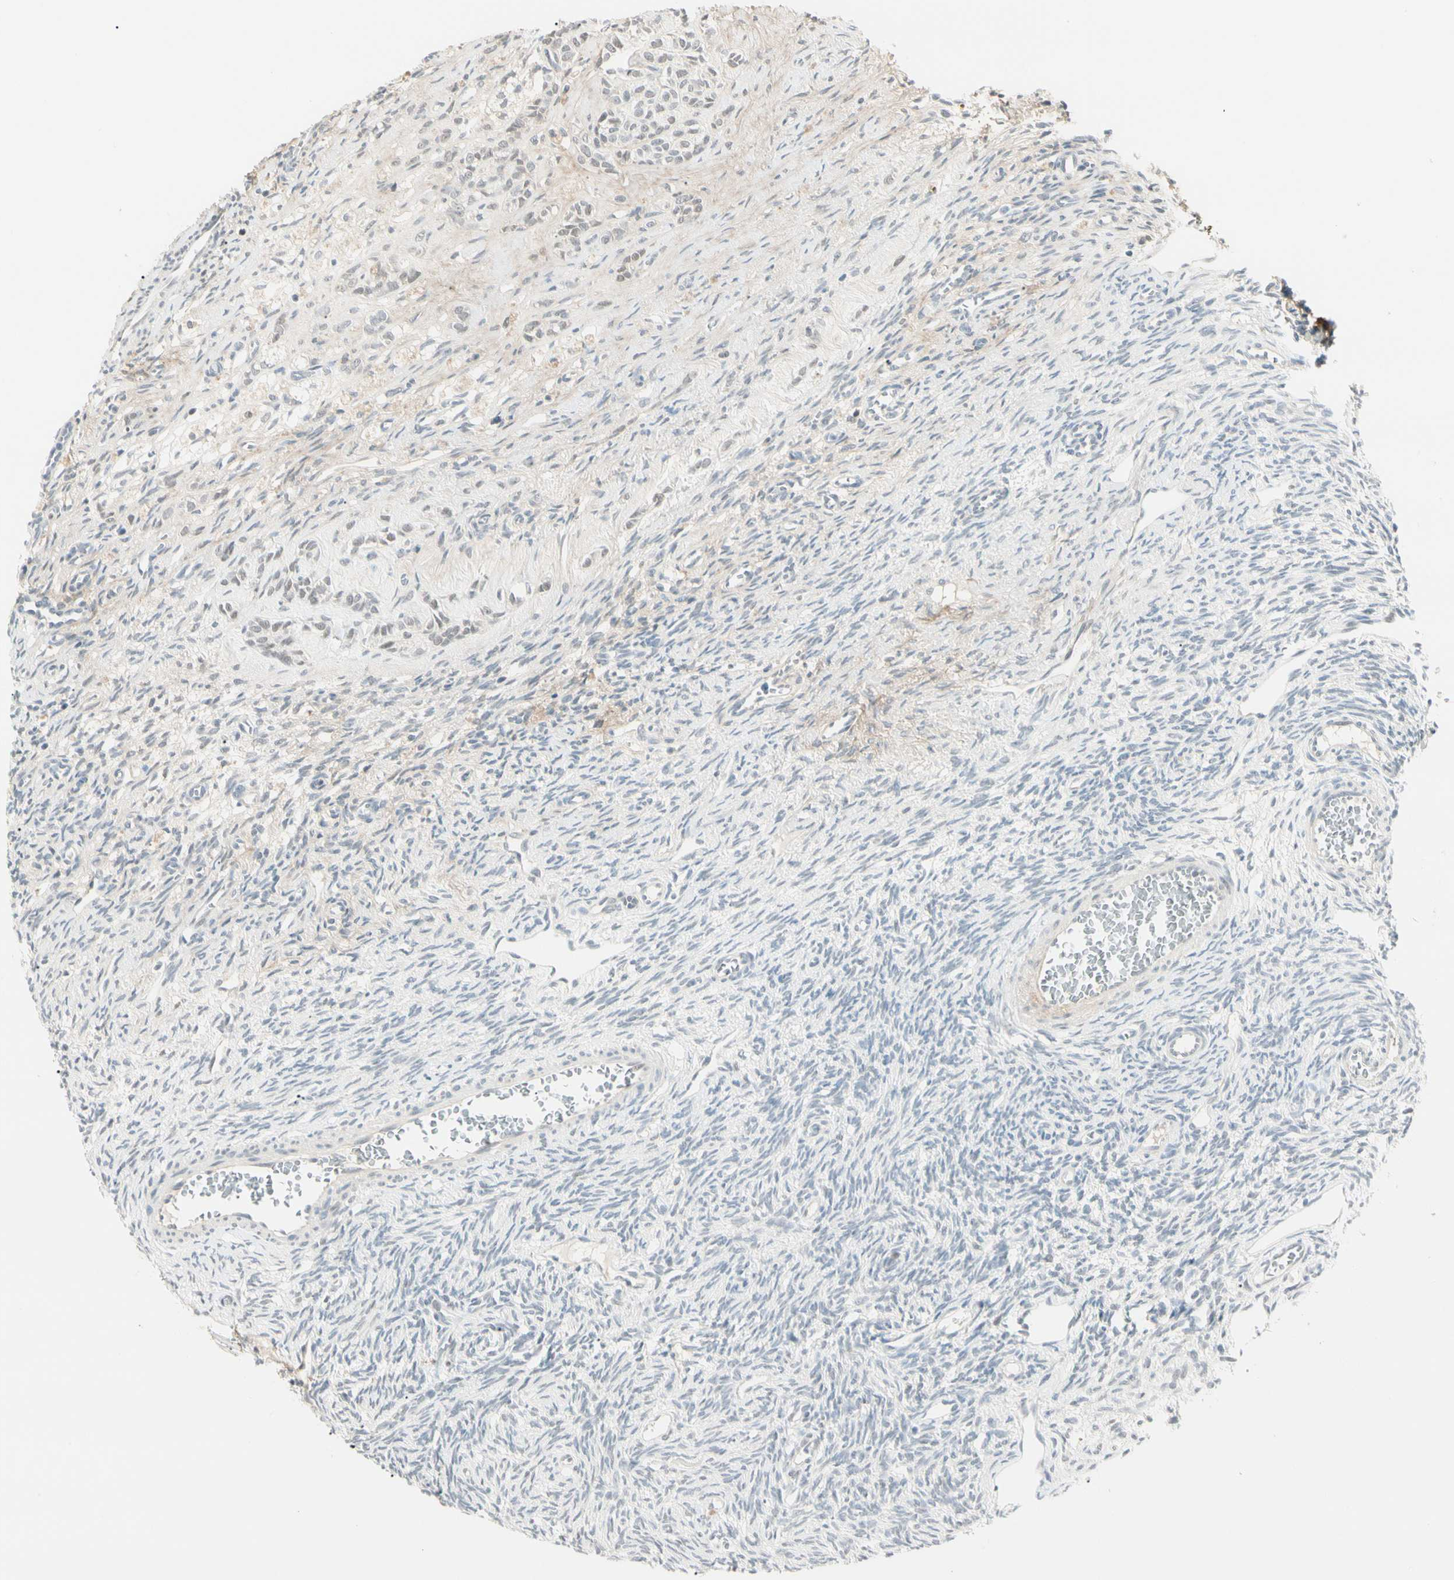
{"staining": {"intensity": "negative", "quantity": "none", "location": "none"}, "tissue": "ovary", "cell_type": "Ovarian stroma cells", "image_type": "normal", "snomed": [{"axis": "morphology", "description": "Normal tissue, NOS"}, {"axis": "topography", "description": "Ovary"}], "caption": "IHC histopathology image of normal human ovary stained for a protein (brown), which reveals no staining in ovarian stroma cells.", "gene": "ASPN", "patient": {"sex": "female", "age": 33}}